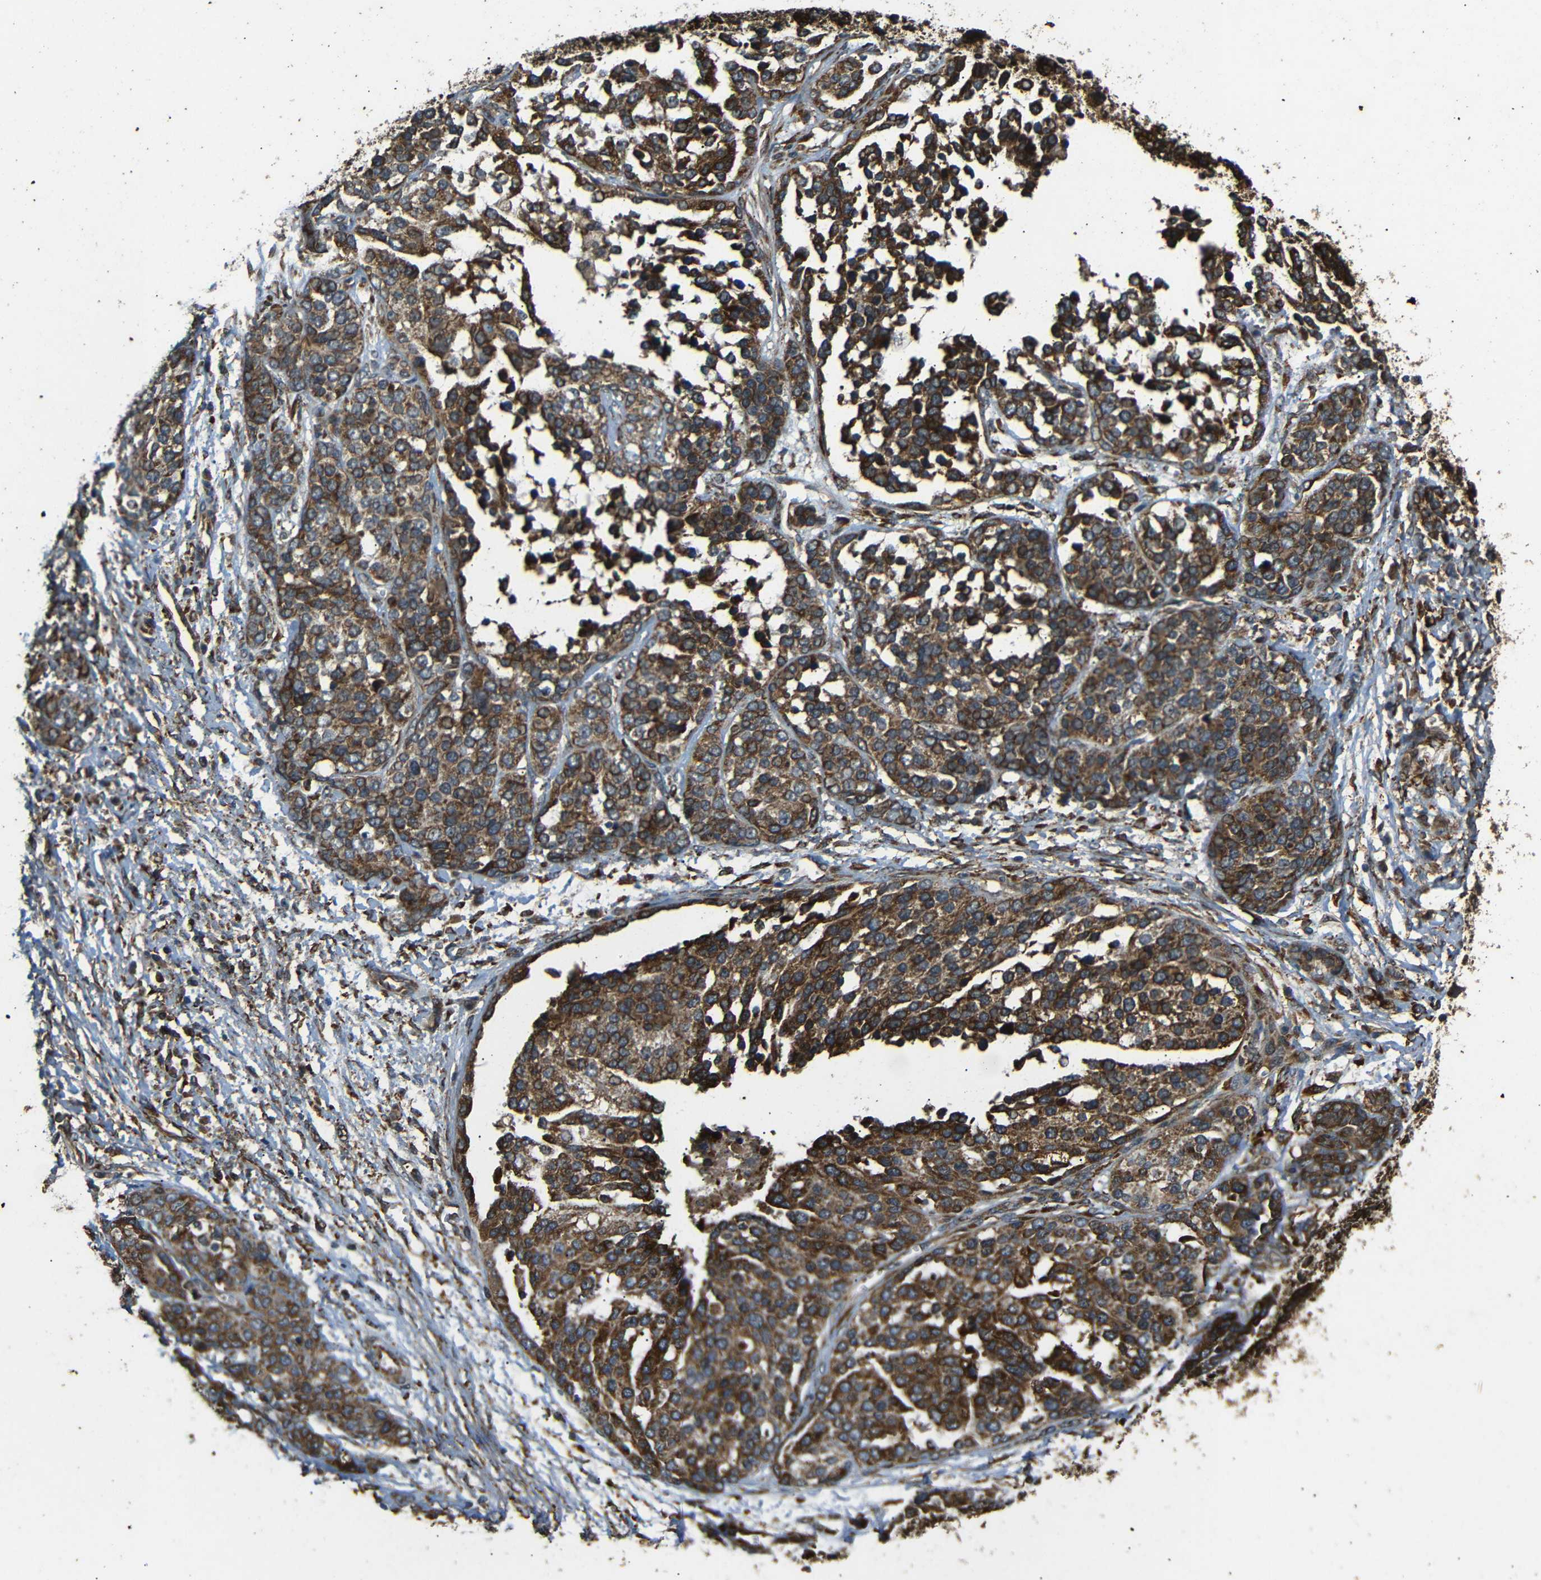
{"staining": {"intensity": "strong", "quantity": ">75%", "location": "cytoplasmic/membranous"}, "tissue": "ovarian cancer", "cell_type": "Tumor cells", "image_type": "cancer", "snomed": [{"axis": "morphology", "description": "Cystadenocarcinoma, serous, NOS"}, {"axis": "topography", "description": "Ovary"}], "caption": "This photomicrograph demonstrates immunohistochemistry staining of human ovarian serous cystadenocarcinoma, with high strong cytoplasmic/membranous positivity in about >75% of tumor cells.", "gene": "TRPC1", "patient": {"sex": "female", "age": 44}}